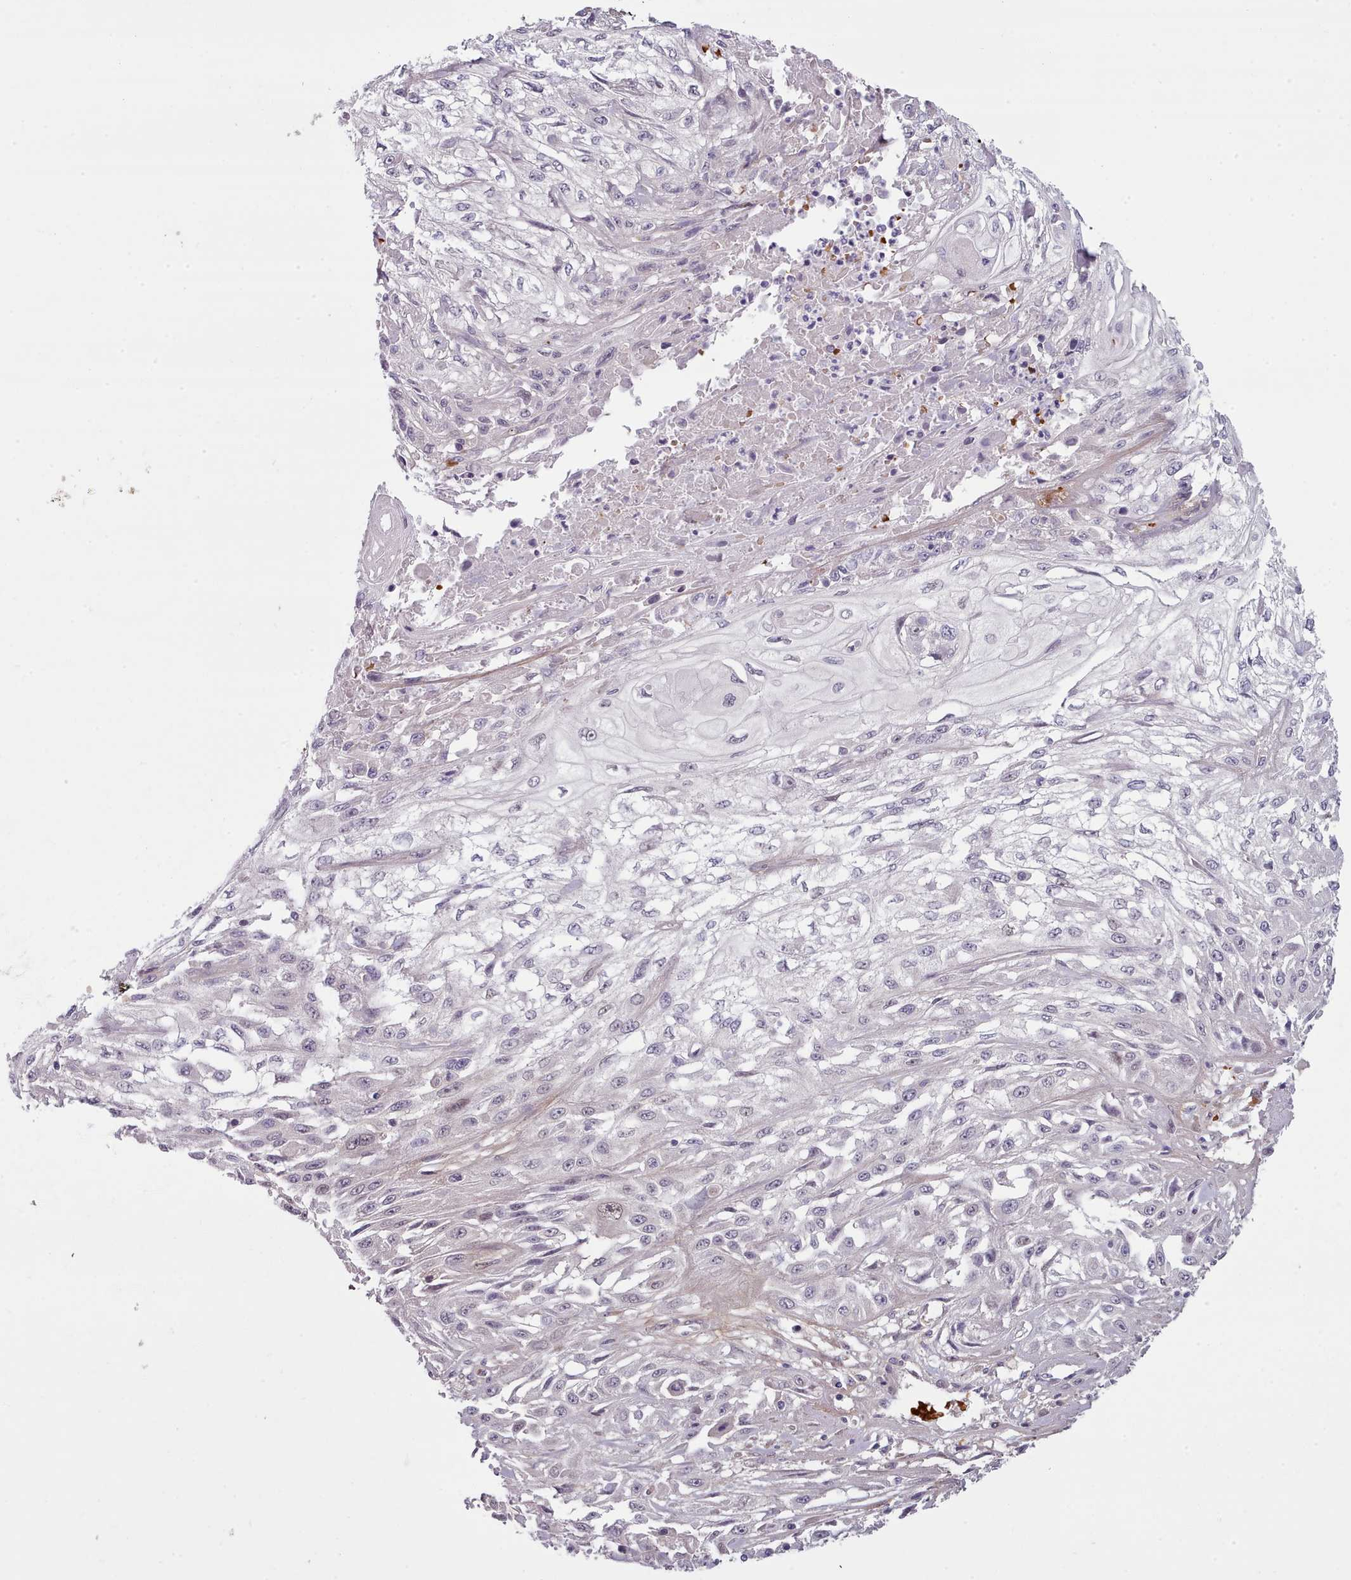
{"staining": {"intensity": "negative", "quantity": "none", "location": "none"}, "tissue": "skin cancer", "cell_type": "Tumor cells", "image_type": "cancer", "snomed": [{"axis": "morphology", "description": "Squamous cell carcinoma, NOS"}, {"axis": "morphology", "description": "Squamous cell carcinoma, metastatic, NOS"}, {"axis": "topography", "description": "Skin"}, {"axis": "topography", "description": "Lymph node"}], "caption": "IHC of human squamous cell carcinoma (skin) demonstrates no staining in tumor cells.", "gene": "CLNS1A", "patient": {"sex": "male", "age": 75}}